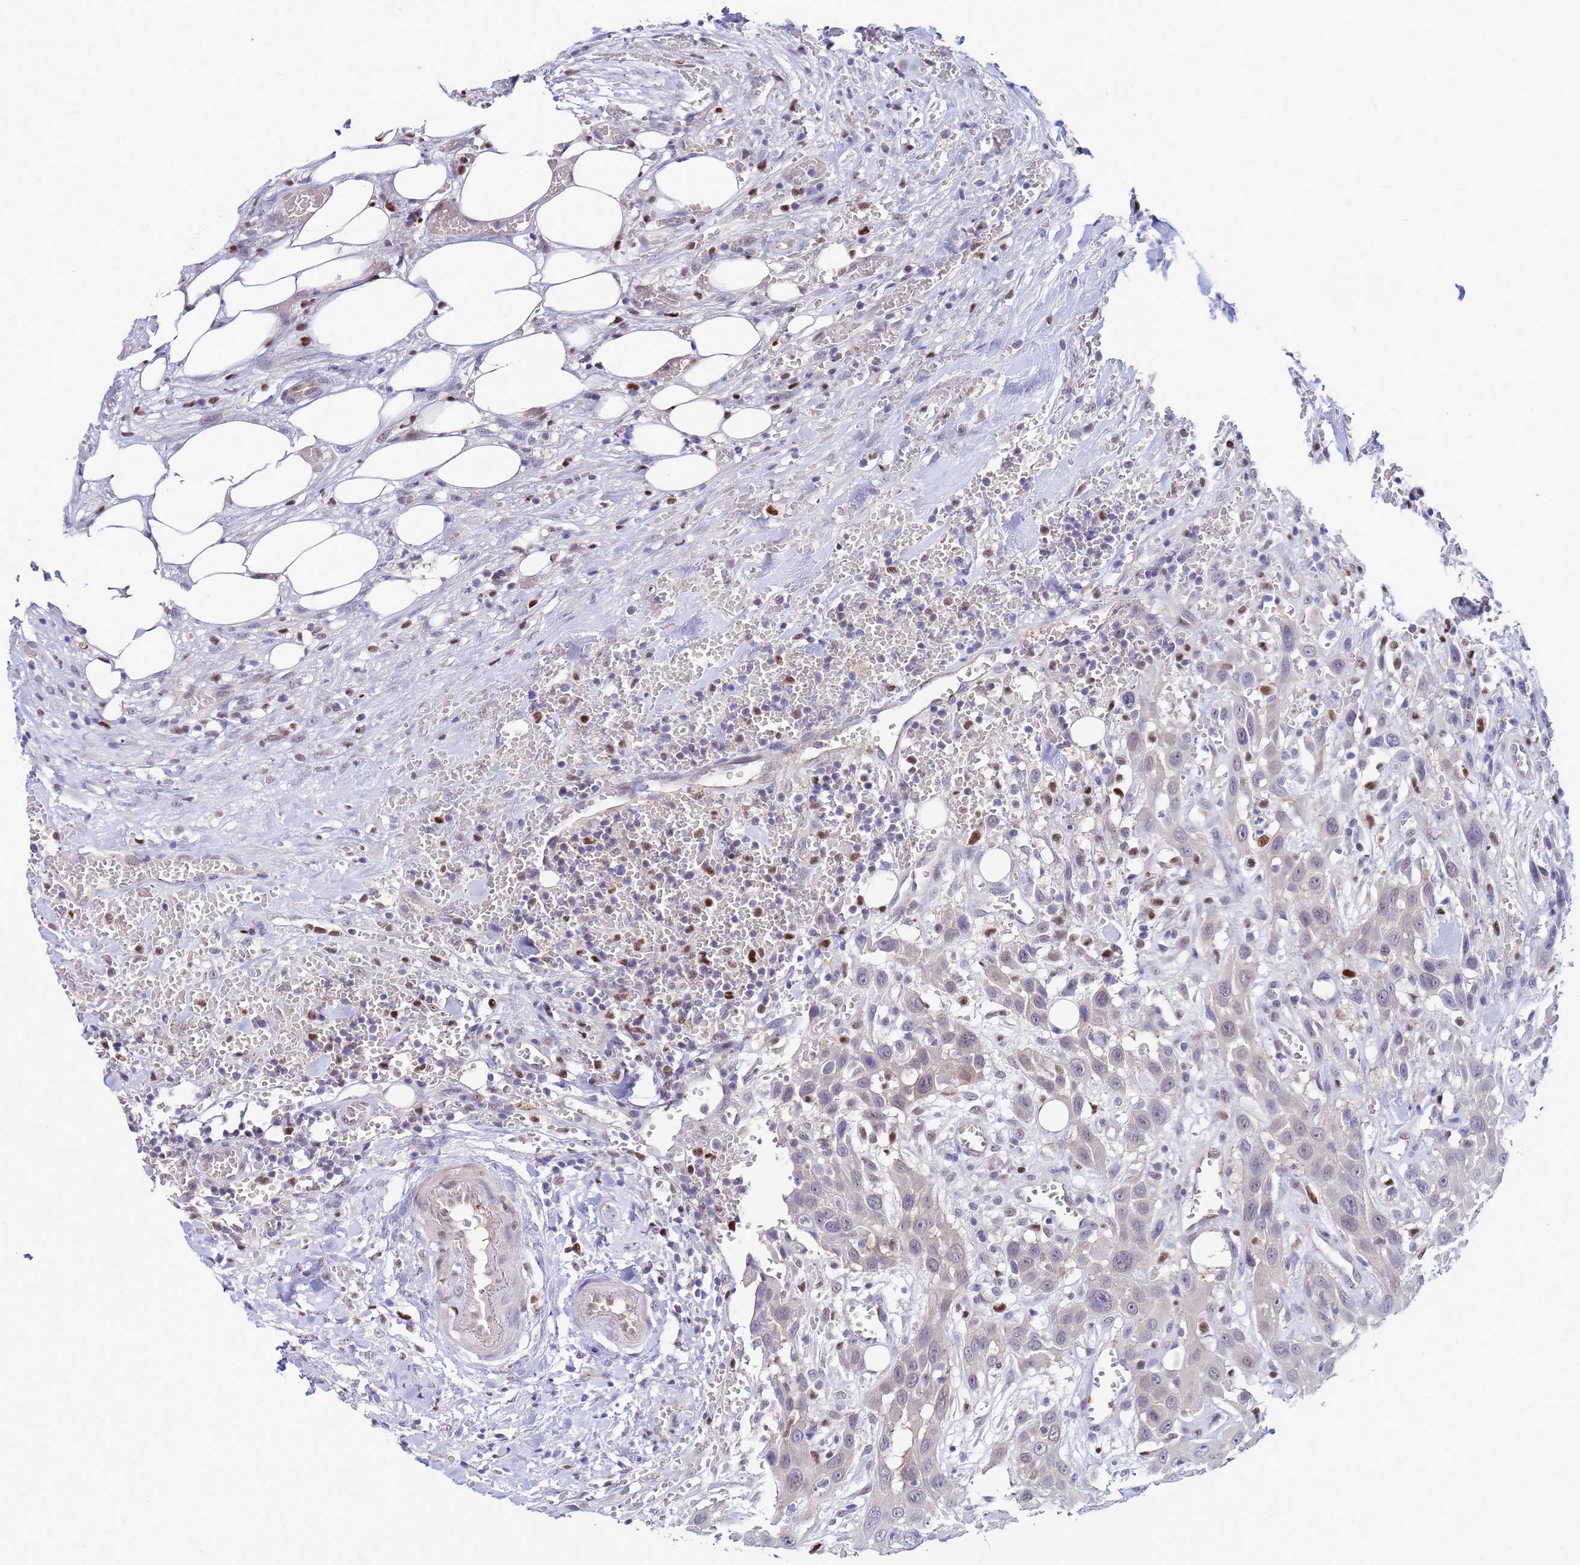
{"staining": {"intensity": "negative", "quantity": "none", "location": "none"}, "tissue": "head and neck cancer", "cell_type": "Tumor cells", "image_type": "cancer", "snomed": [{"axis": "morphology", "description": "Squamous cell carcinoma, NOS"}, {"axis": "topography", "description": "Head-Neck"}], "caption": "This is an IHC histopathology image of head and neck cancer. There is no expression in tumor cells.", "gene": "SLC25A37", "patient": {"sex": "male", "age": 81}}